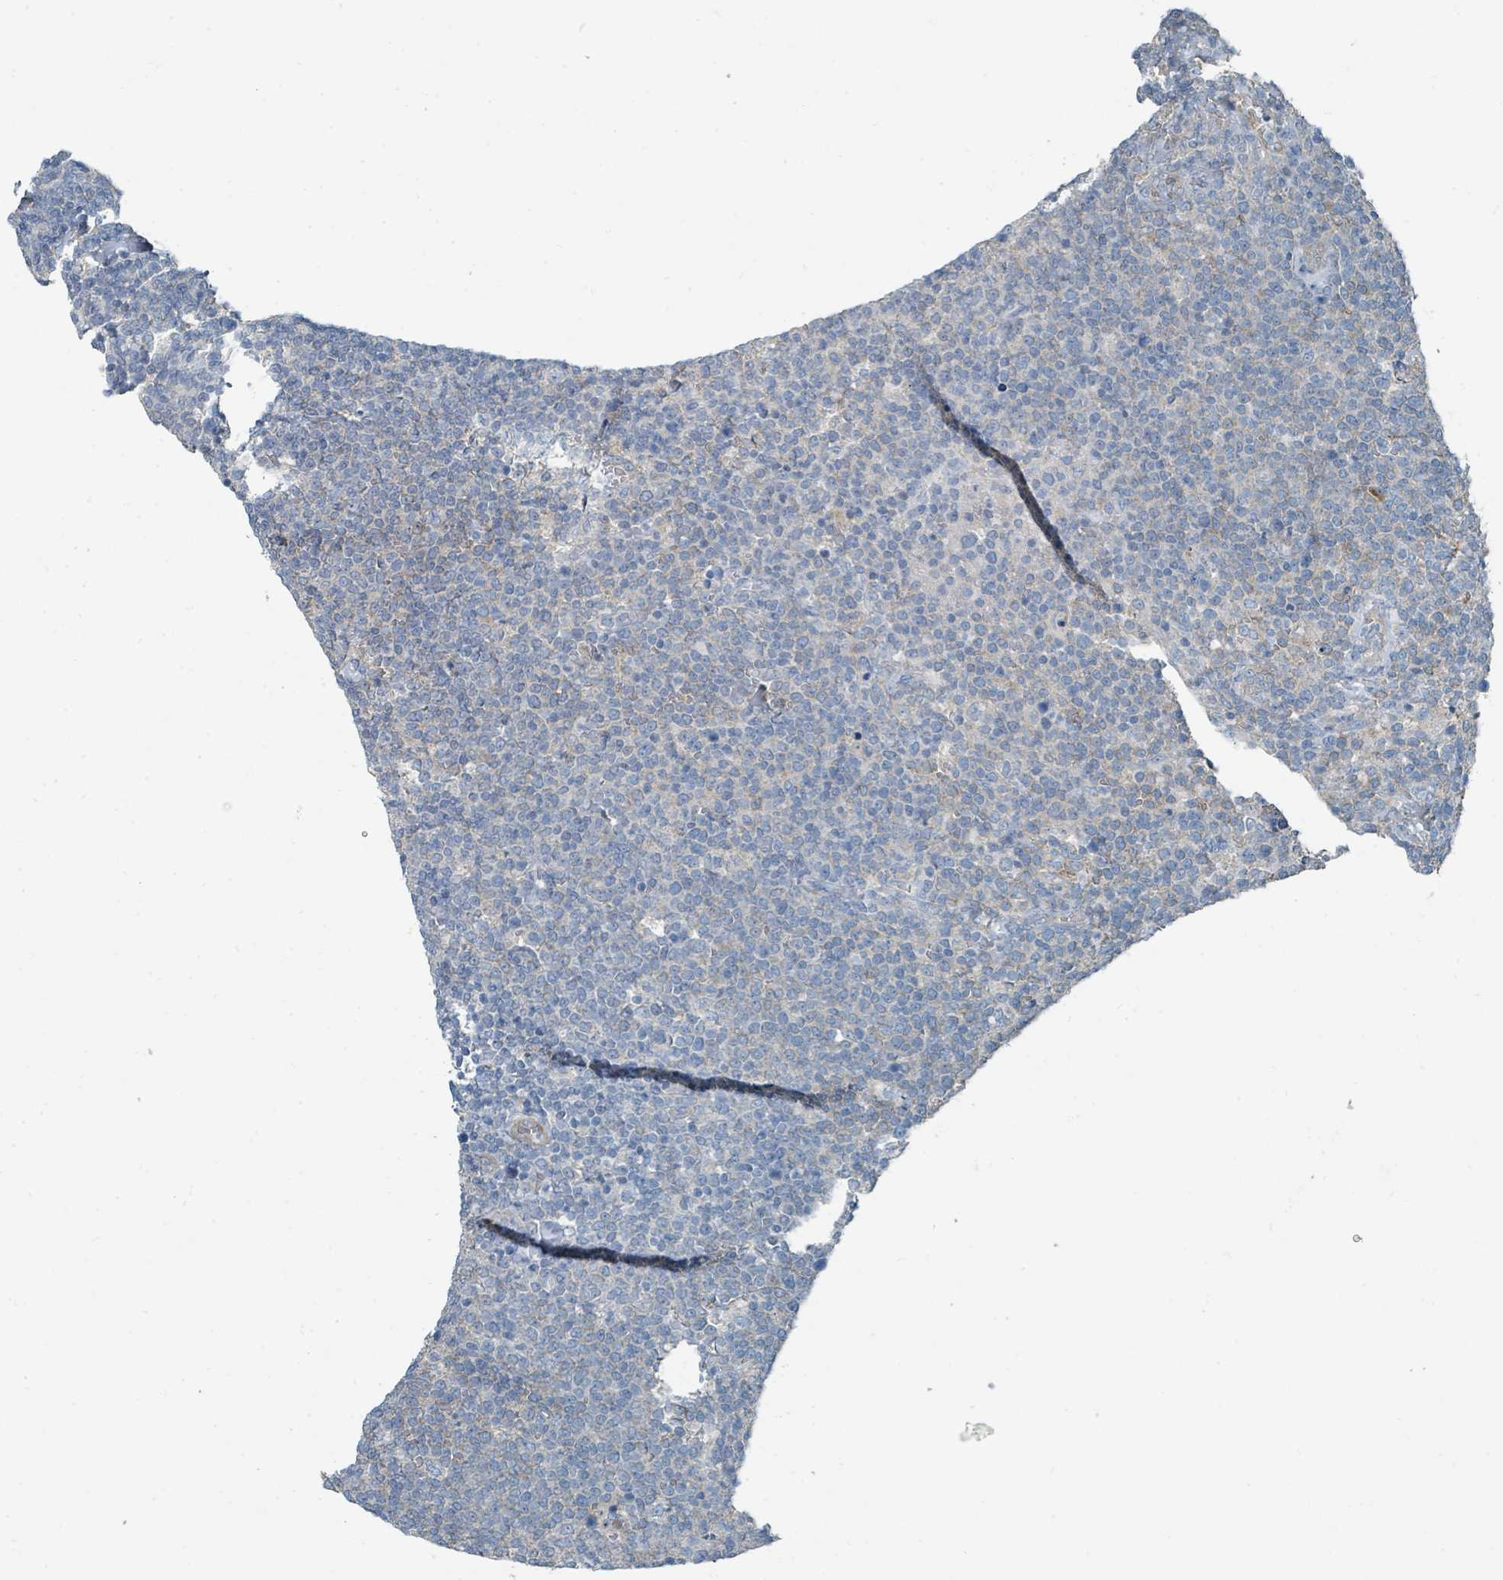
{"staining": {"intensity": "negative", "quantity": "none", "location": "none"}, "tissue": "lymphoma", "cell_type": "Tumor cells", "image_type": "cancer", "snomed": [{"axis": "morphology", "description": "Malignant lymphoma, non-Hodgkin's type, High grade"}, {"axis": "topography", "description": "Lymph node"}], "caption": "Immunohistochemistry micrograph of neoplastic tissue: human malignant lymphoma, non-Hodgkin's type (high-grade) stained with DAB (3,3'-diaminobenzidine) shows no significant protein expression in tumor cells.", "gene": "RASA4", "patient": {"sex": "male", "age": 61}}